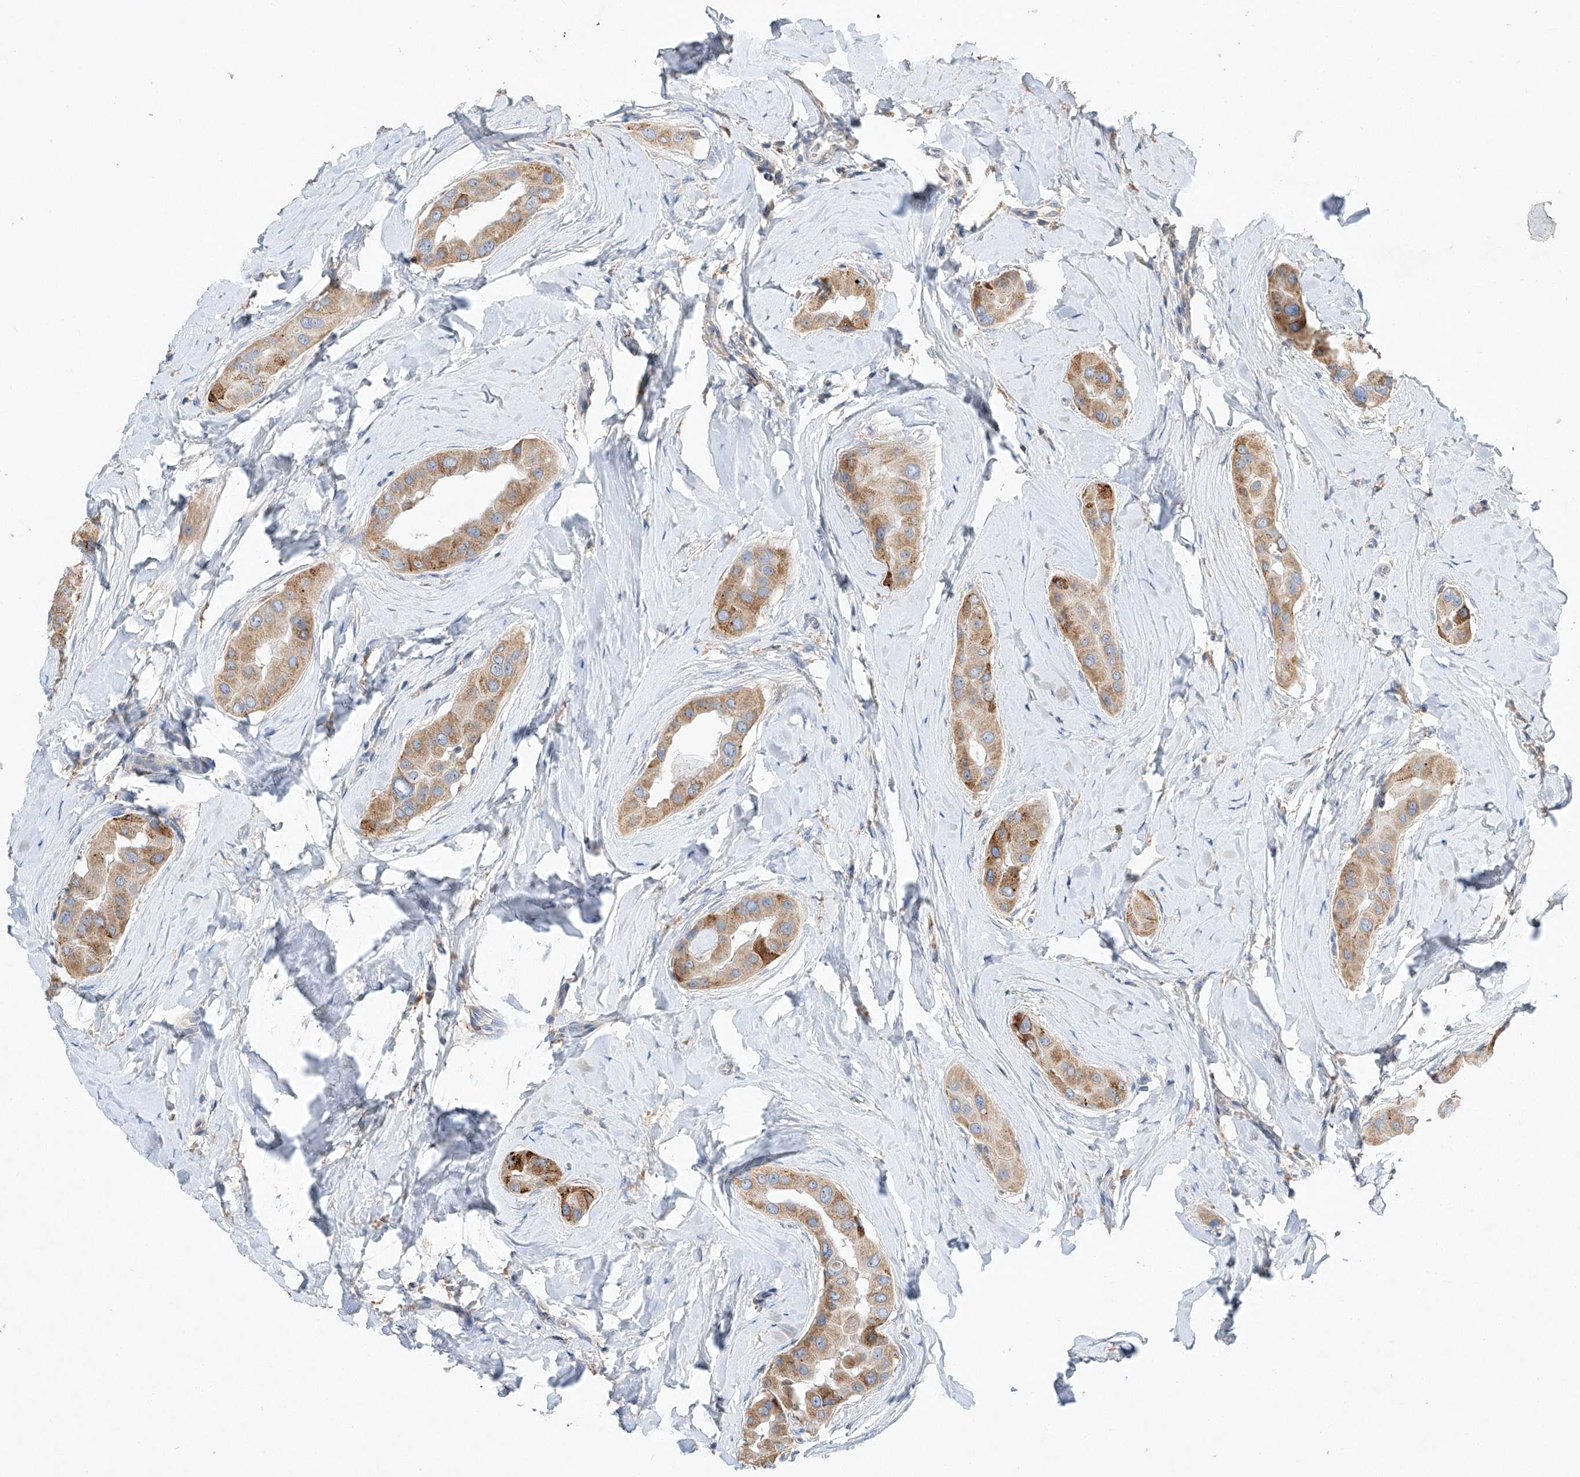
{"staining": {"intensity": "moderate", "quantity": ">75%", "location": "cytoplasmic/membranous"}, "tissue": "thyroid cancer", "cell_type": "Tumor cells", "image_type": "cancer", "snomed": [{"axis": "morphology", "description": "Papillary adenocarcinoma, NOS"}, {"axis": "topography", "description": "Thyroid gland"}], "caption": "DAB (3,3'-diaminobenzidine) immunohistochemical staining of human papillary adenocarcinoma (thyroid) reveals moderate cytoplasmic/membranous protein expression in about >75% of tumor cells.", "gene": "AMD1", "patient": {"sex": "male", "age": 33}}